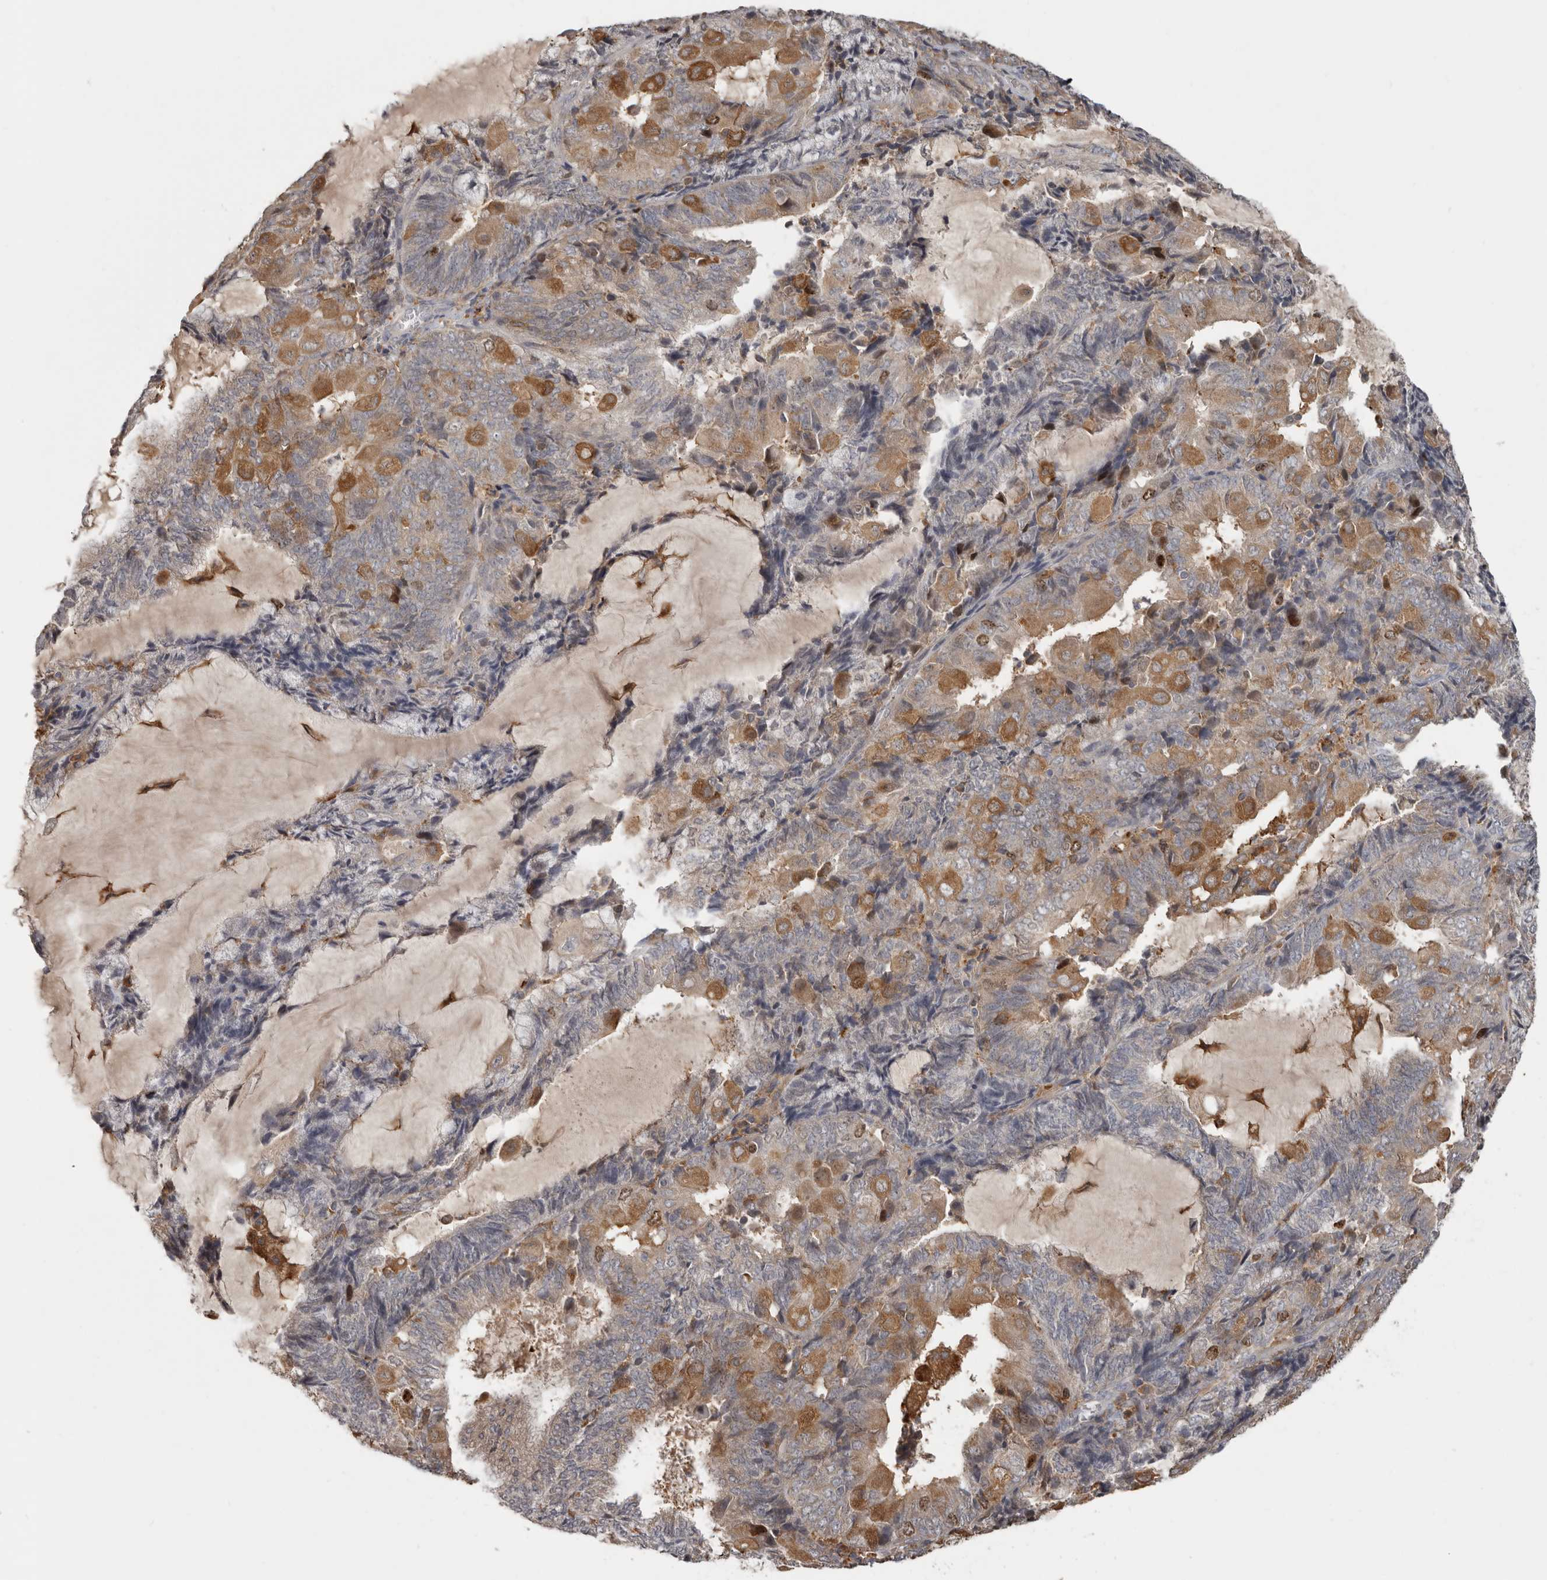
{"staining": {"intensity": "moderate", "quantity": "25%-75%", "location": "cytoplasmic/membranous"}, "tissue": "endometrial cancer", "cell_type": "Tumor cells", "image_type": "cancer", "snomed": [{"axis": "morphology", "description": "Adenocarcinoma, NOS"}, {"axis": "topography", "description": "Endometrium"}], "caption": "Immunohistochemical staining of adenocarcinoma (endometrial) displays medium levels of moderate cytoplasmic/membranous staining in approximately 25%-75% of tumor cells.", "gene": "CDCA8", "patient": {"sex": "female", "age": 81}}